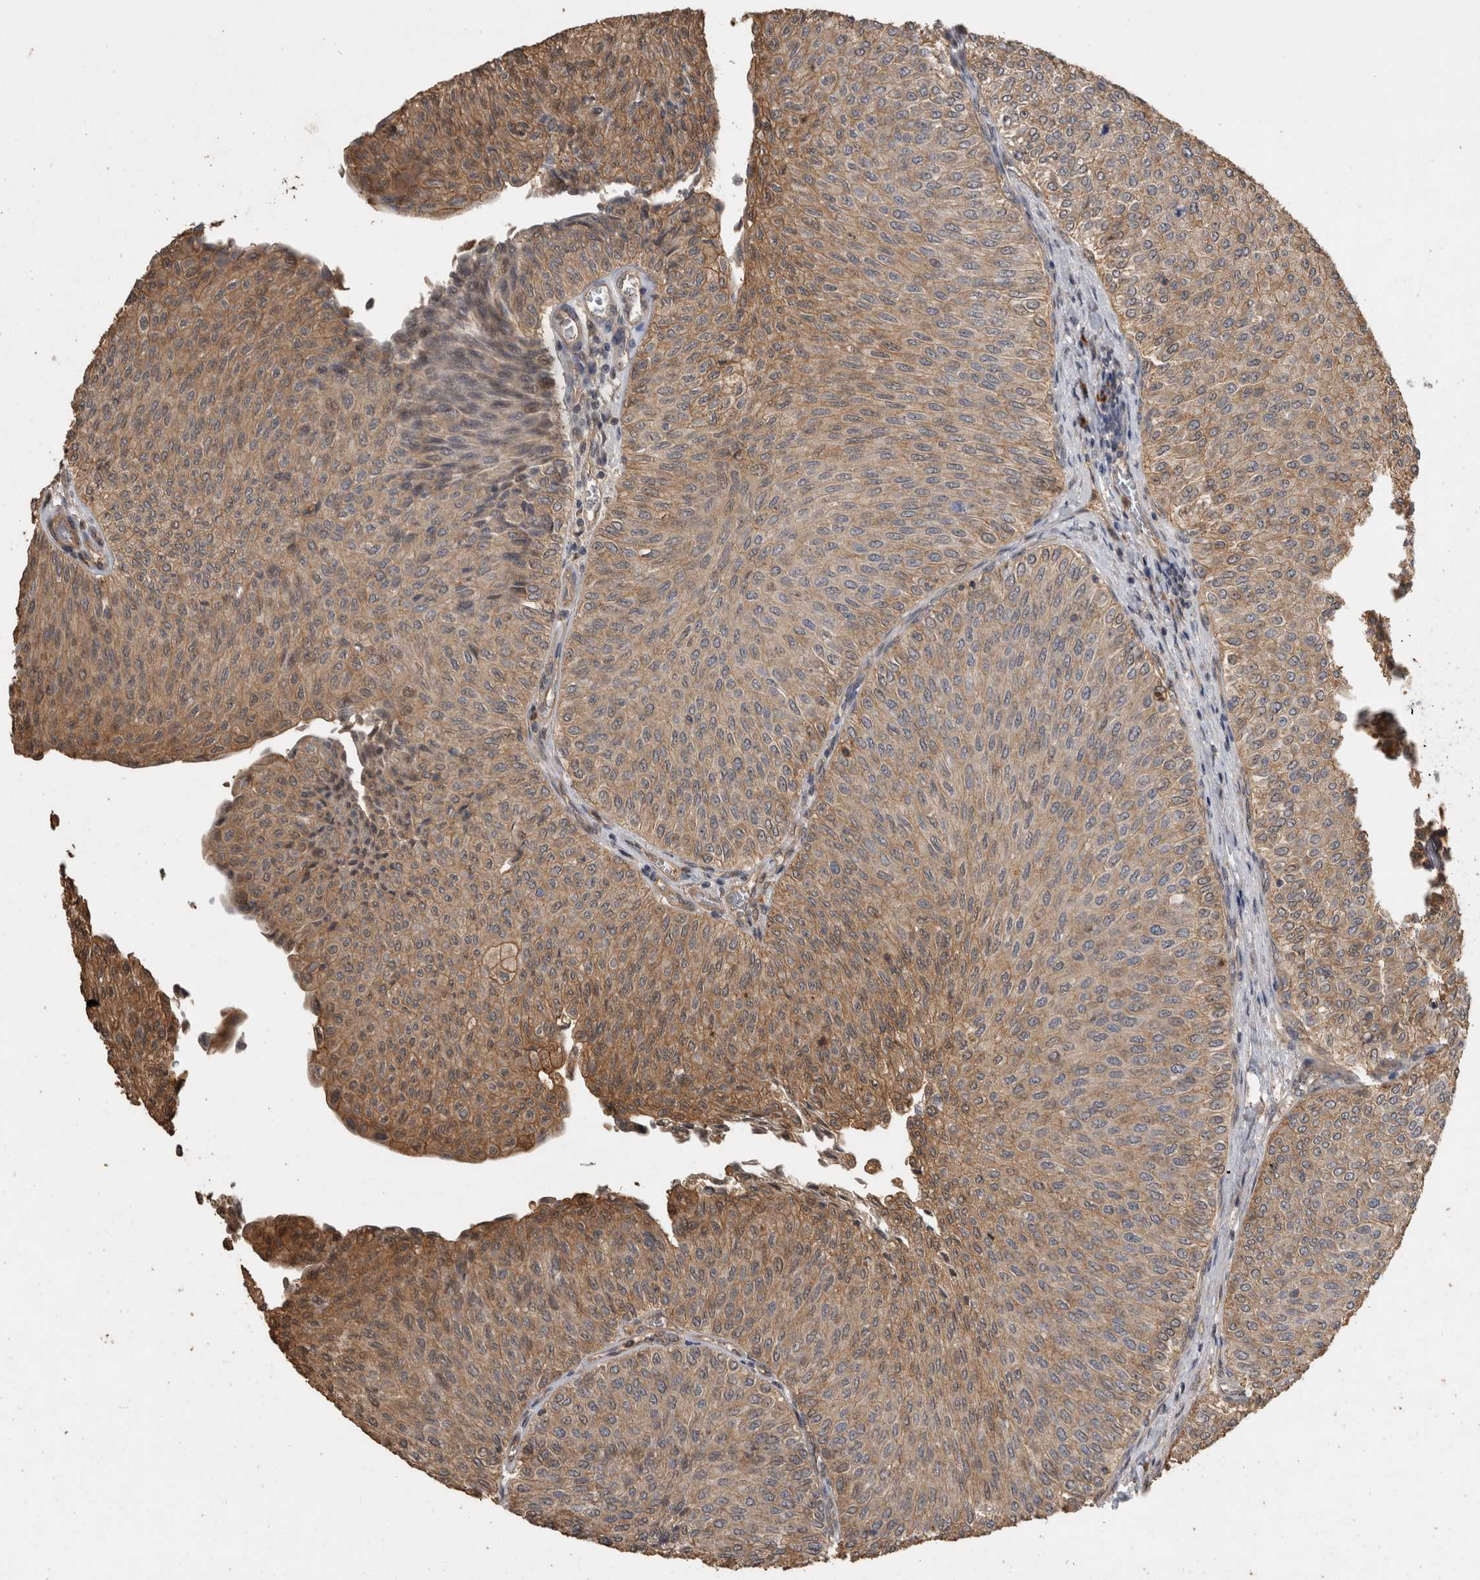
{"staining": {"intensity": "weak", "quantity": ">75%", "location": "cytoplasmic/membranous"}, "tissue": "urothelial cancer", "cell_type": "Tumor cells", "image_type": "cancer", "snomed": [{"axis": "morphology", "description": "Urothelial carcinoma, Low grade"}, {"axis": "topography", "description": "Urinary bladder"}], "caption": "Immunohistochemistry (IHC) histopathology image of neoplastic tissue: urothelial cancer stained using immunohistochemistry (IHC) demonstrates low levels of weak protein expression localized specifically in the cytoplasmic/membranous of tumor cells, appearing as a cytoplasmic/membranous brown color.", "gene": "RHPN1", "patient": {"sex": "male", "age": 78}}